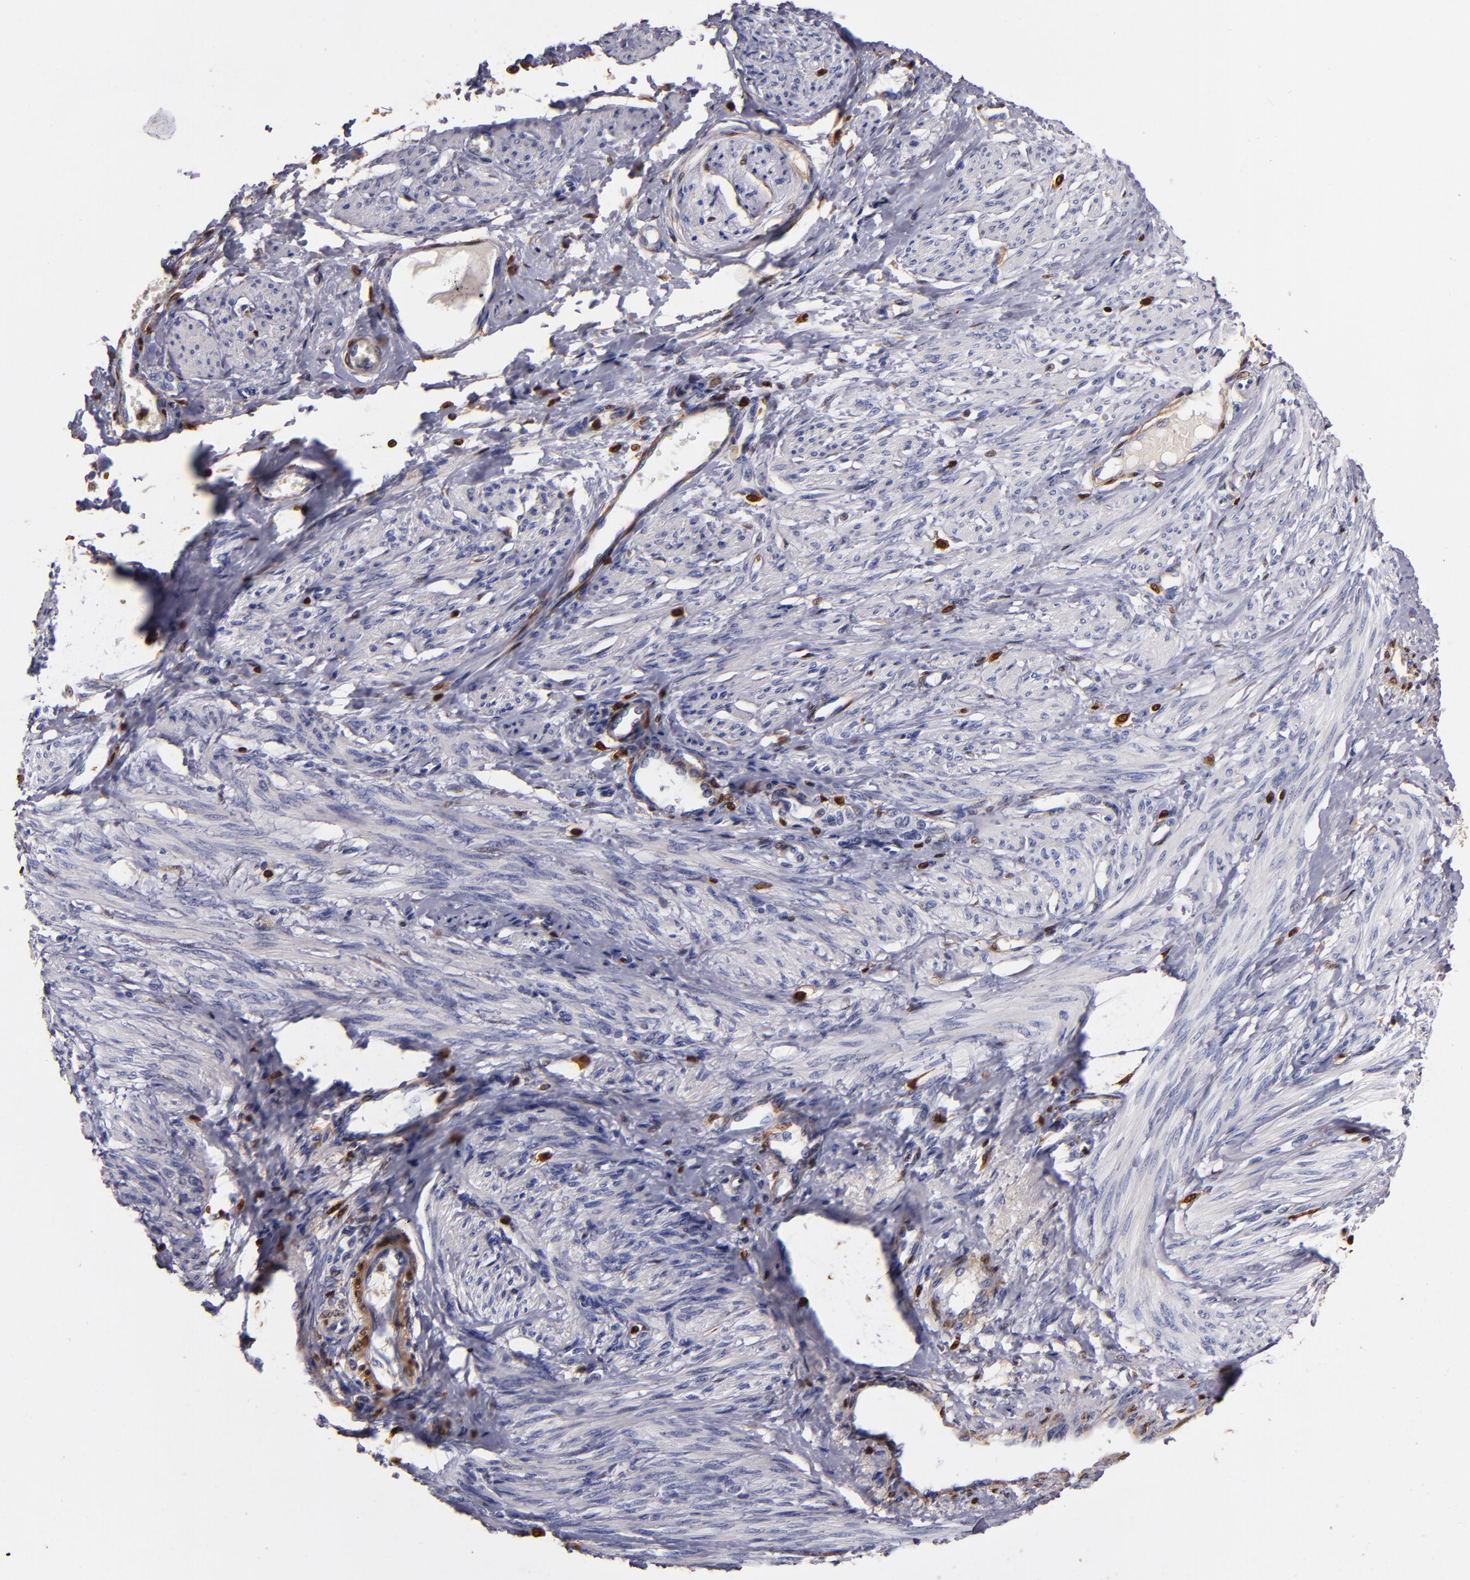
{"staining": {"intensity": "negative", "quantity": "none", "location": "none"}, "tissue": "smooth muscle", "cell_type": "Smooth muscle cells", "image_type": "normal", "snomed": [{"axis": "morphology", "description": "Normal tissue, NOS"}, {"axis": "topography", "description": "Smooth muscle"}, {"axis": "topography", "description": "Uterus"}], "caption": "High power microscopy photomicrograph of an immunohistochemistry (IHC) photomicrograph of benign smooth muscle, revealing no significant staining in smooth muscle cells.", "gene": "S100A4", "patient": {"sex": "female", "age": 39}}